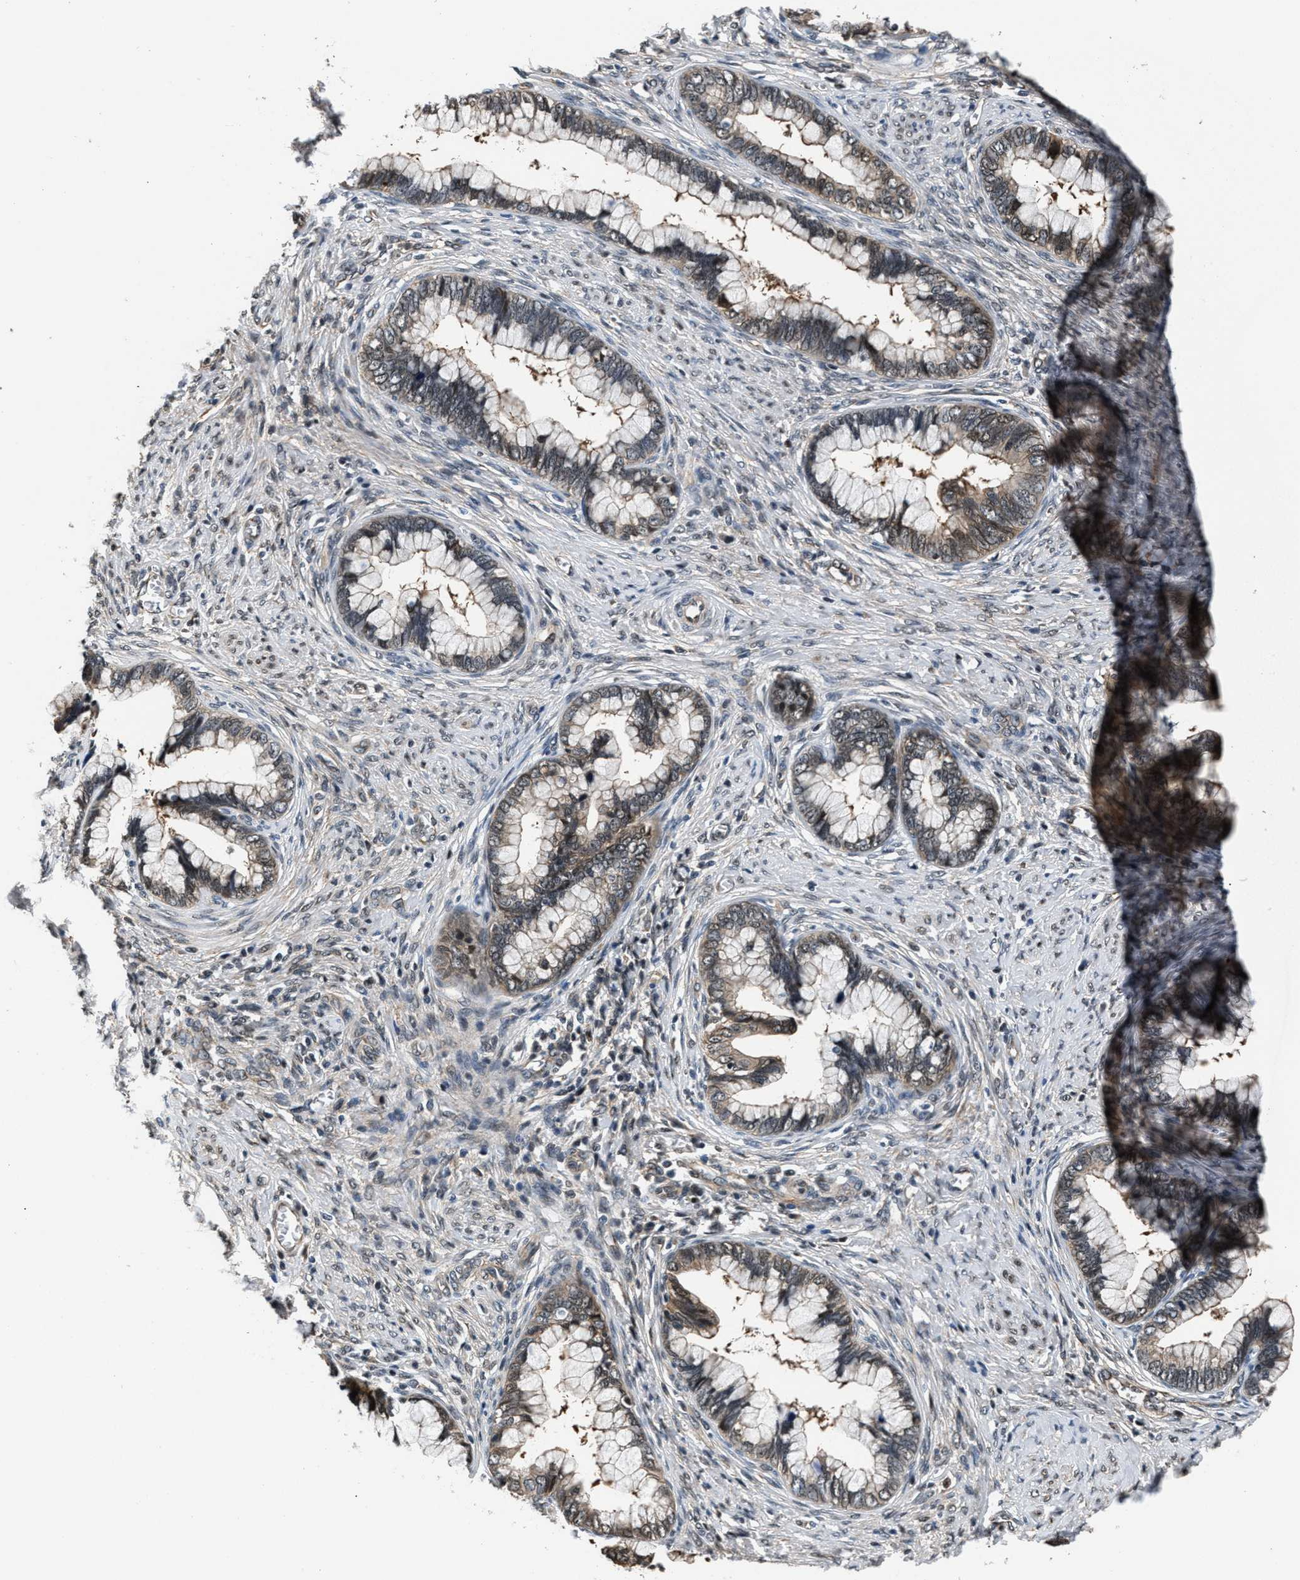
{"staining": {"intensity": "weak", "quantity": "25%-75%", "location": "cytoplasmic/membranous"}, "tissue": "cervical cancer", "cell_type": "Tumor cells", "image_type": "cancer", "snomed": [{"axis": "morphology", "description": "Adenocarcinoma, NOS"}, {"axis": "topography", "description": "Cervix"}], "caption": "An image showing weak cytoplasmic/membranous expression in about 25%-75% of tumor cells in cervical adenocarcinoma, as visualized by brown immunohistochemical staining.", "gene": "RBM33", "patient": {"sex": "female", "age": 44}}